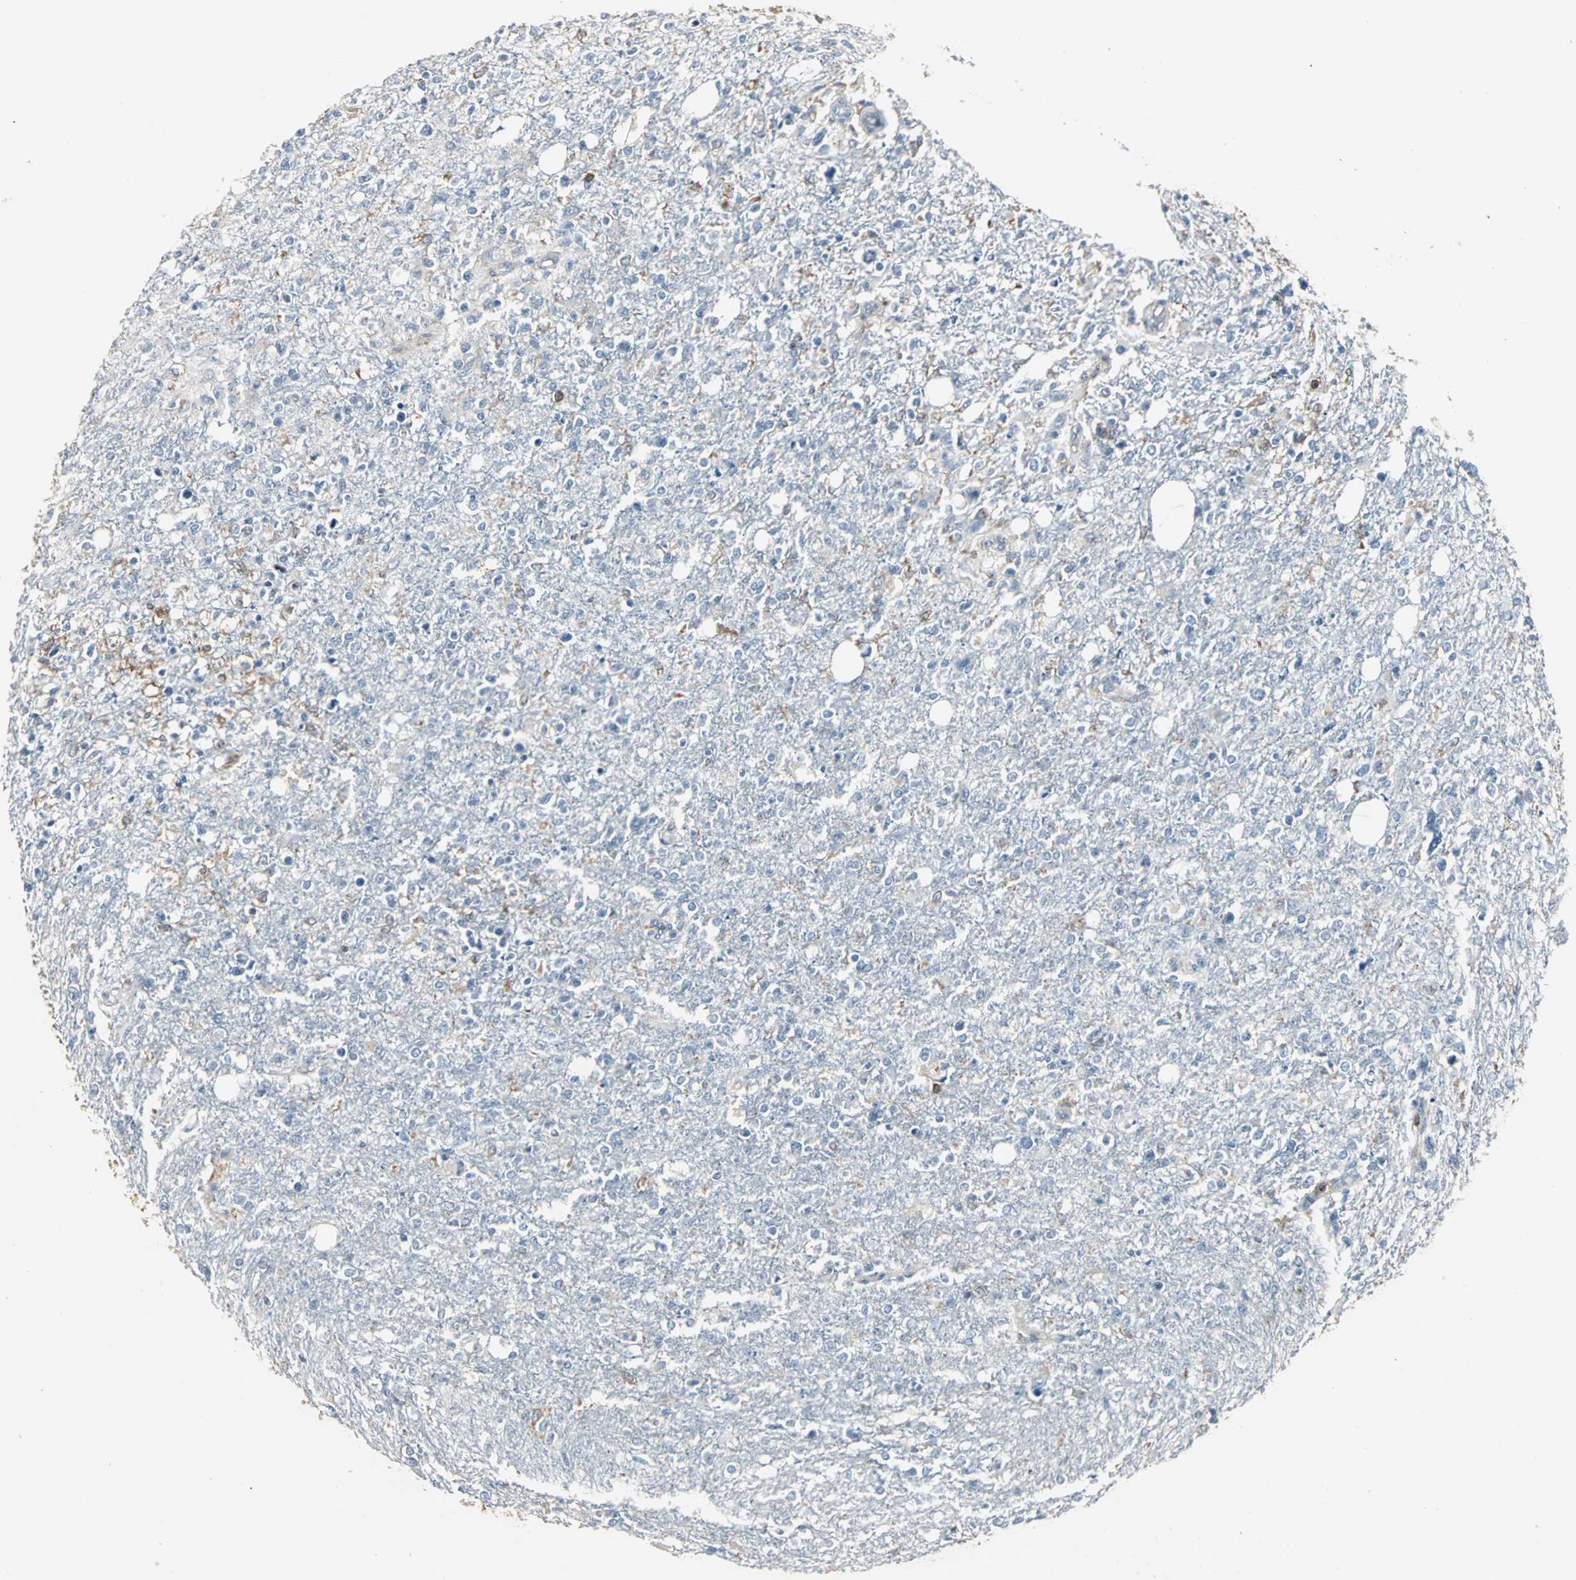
{"staining": {"intensity": "negative", "quantity": "none", "location": "none"}, "tissue": "glioma", "cell_type": "Tumor cells", "image_type": "cancer", "snomed": [{"axis": "morphology", "description": "Glioma, malignant, High grade"}, {"axis": "topography", "description": "Cerebral cortex"}], "caption": "Immunohistochemical staining of malignant glioma (high-grade) demonstrates no significant expression in tumor cells.", "gene": "LRRFIP1", "patient": {"sex": "male", "age": 76}}